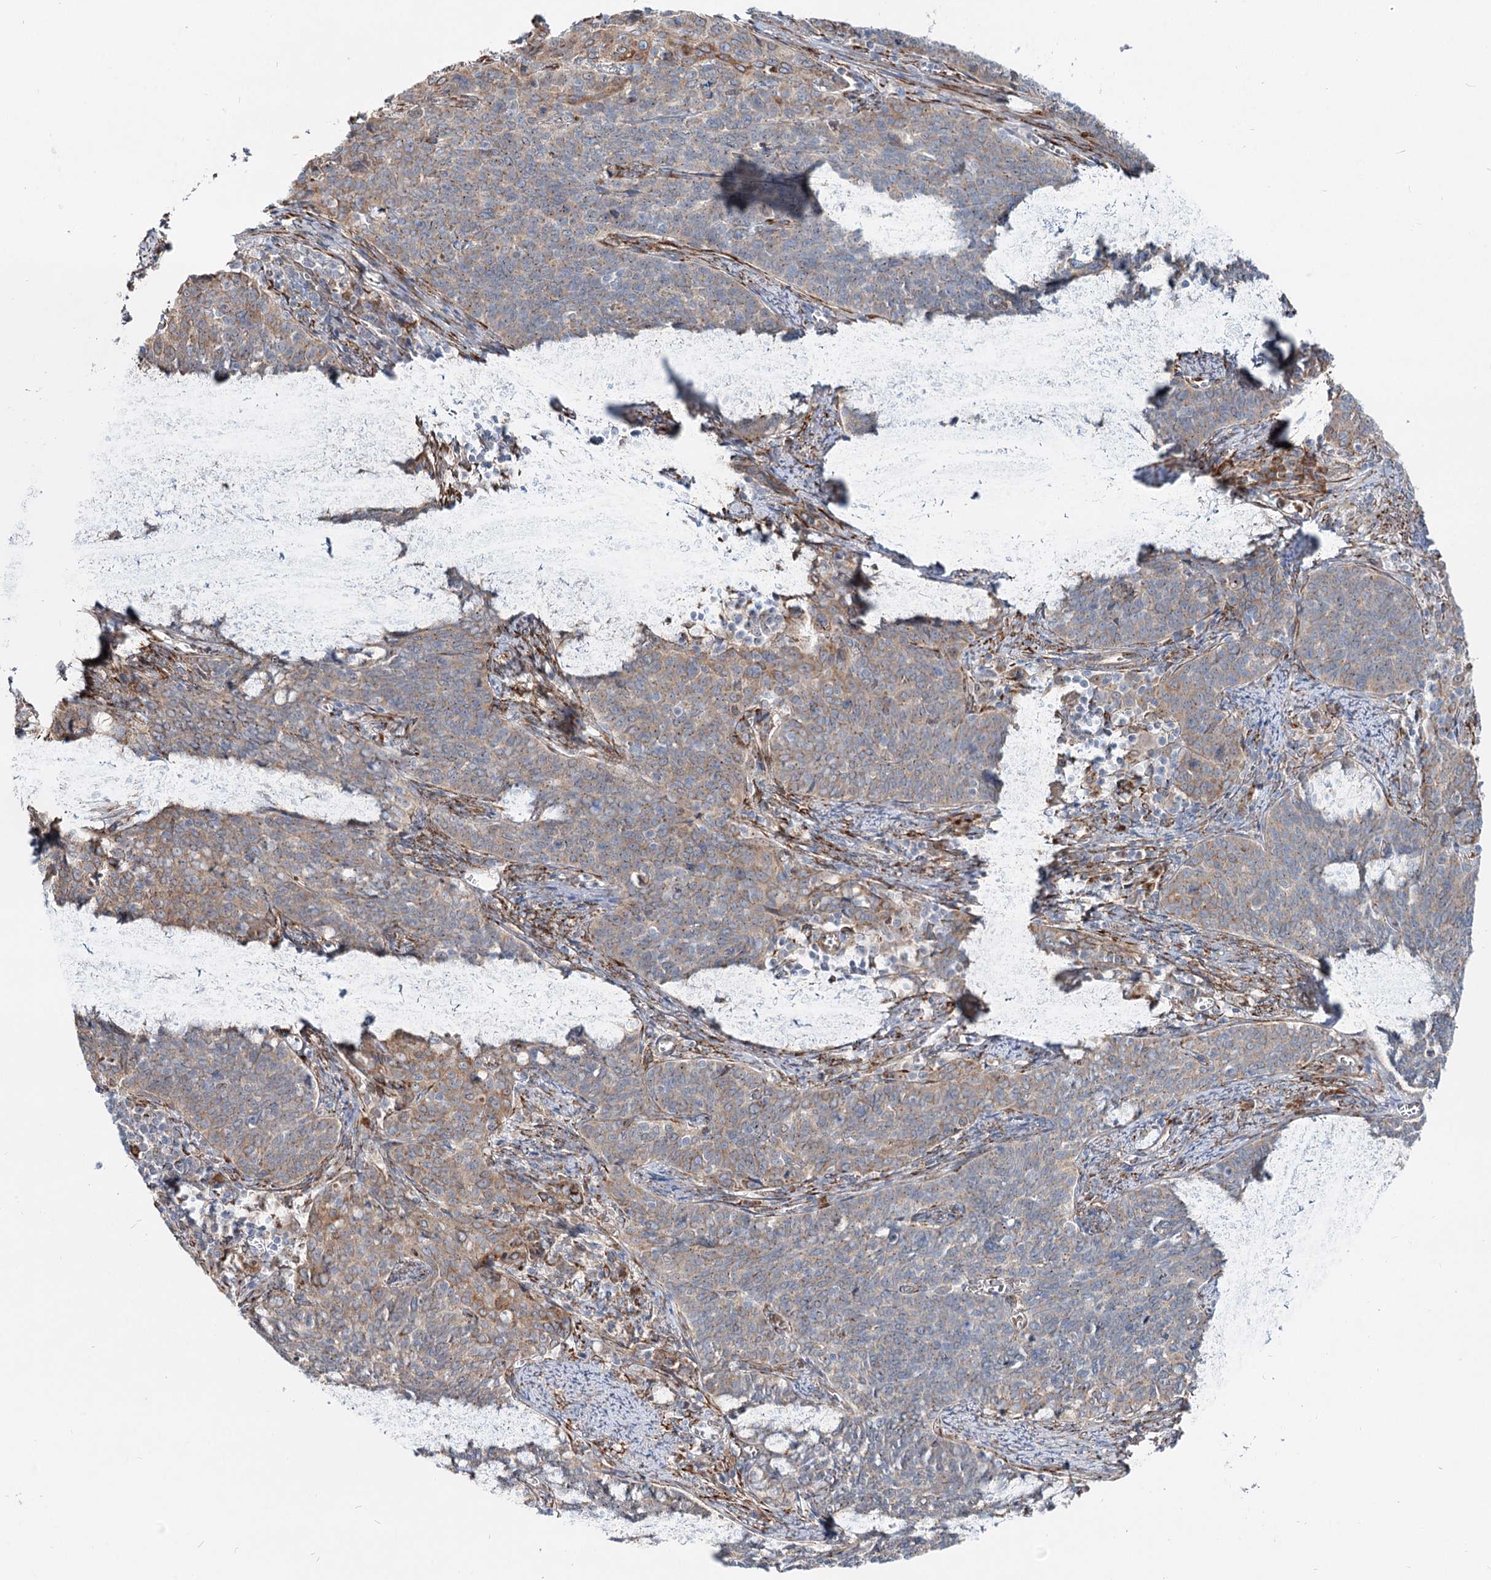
{"staining": {"intensity": "weak", "quantity": "<25%", "location": "cytoplasmic/membranous"}, "tissue": "cervical cancer", "cell_type": "Tumor cells", "image_type": "cancer", "snomed": [{"axis": "morphology", "description": "Squamous cell carcinoma, NOS"}, {"axis": "topography", "description": "Cervix"}], "caption": "Human cervical squamous cell carcinoma stained for a protein using IHC demonstrates no positivity in tumor cells.", "gene": "SPART", "patient": {"sex": "female", "age": 39}}